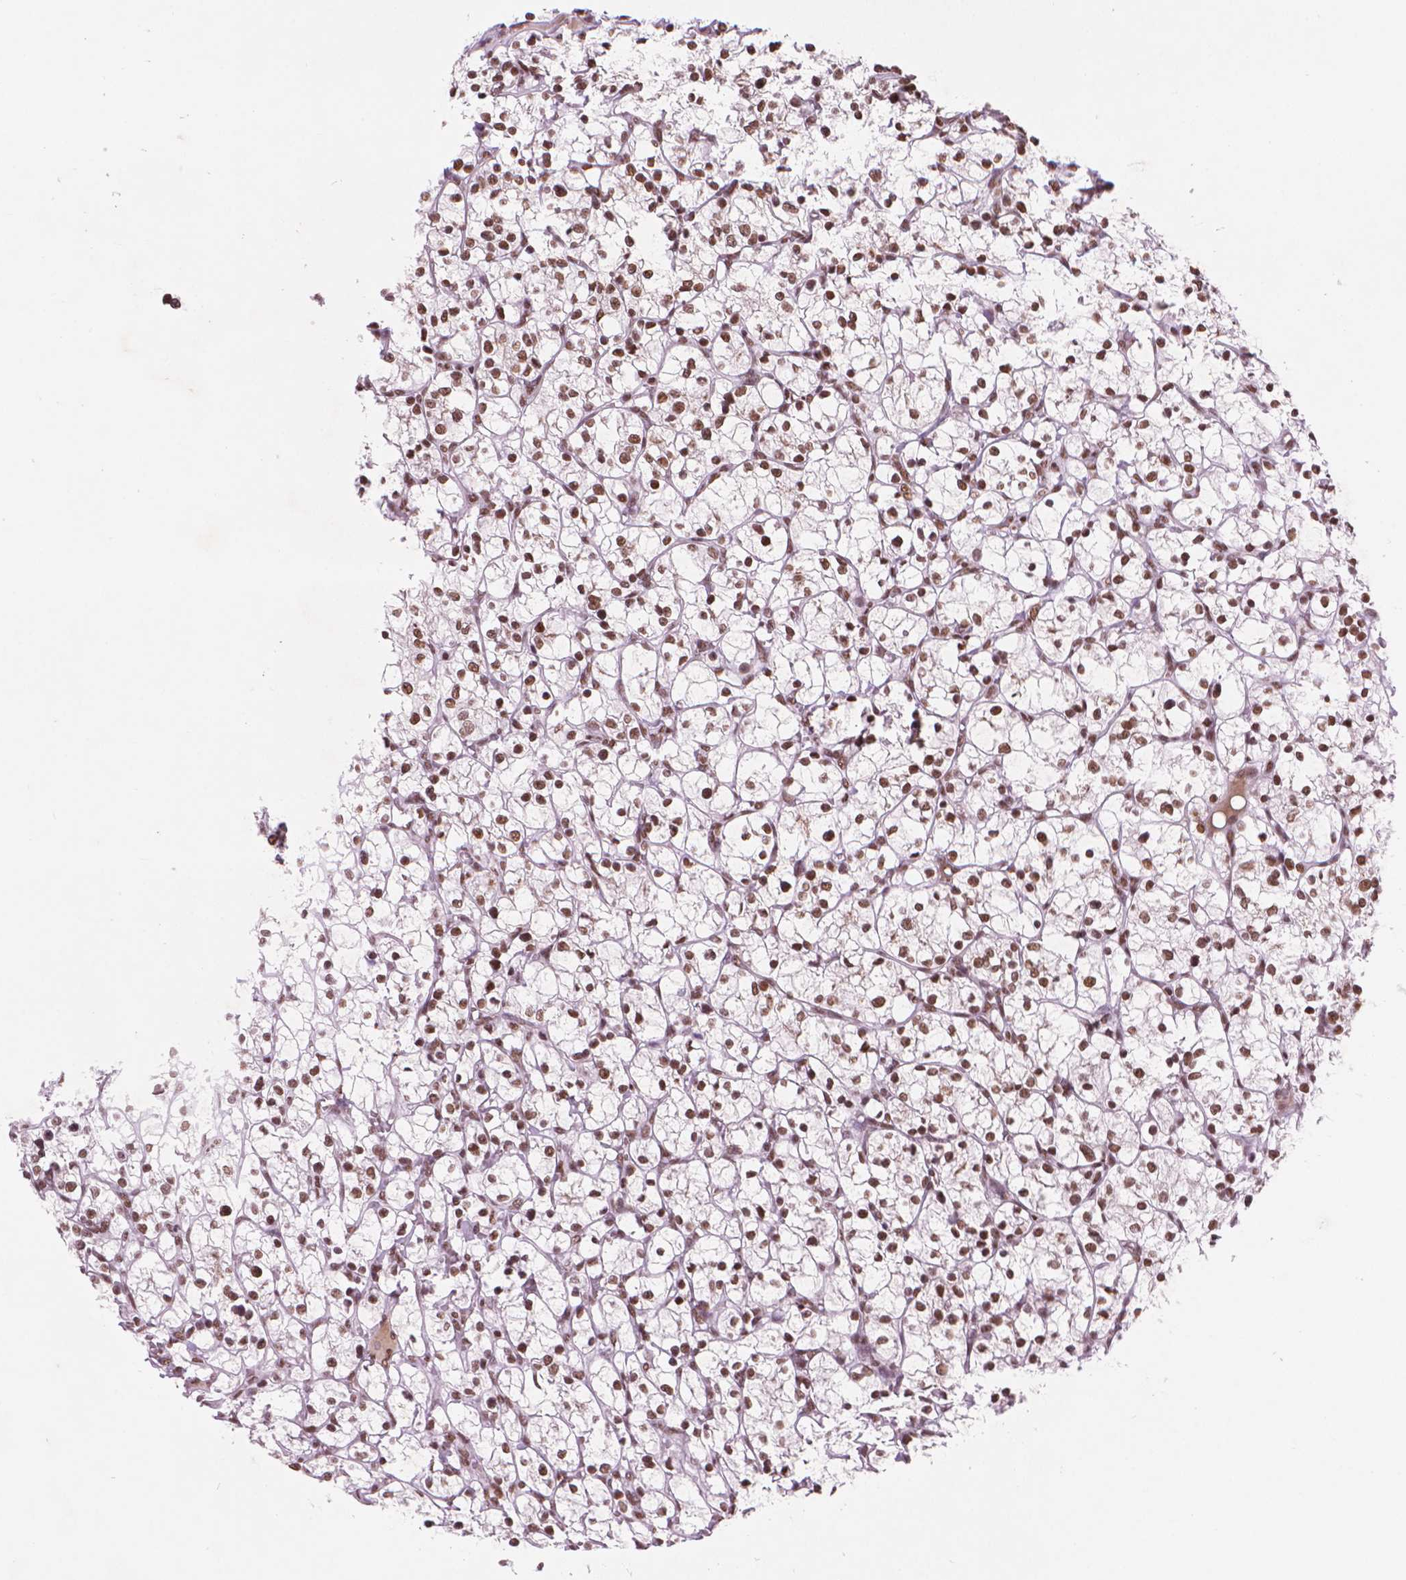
{"staining": {"intensity": "moderate", "quantity": "25%-75%", "location": "nuclear"}, "tissue": "renal cancer", "cell_type": "Tumor cells", "image_type": "cancer", "snomed": [{"axis": "morphology", "description": "Adenocarcinoma, NOS"}, {"axis": "topography", "description": "Kidney"}], "caption": "Renal adenocarcinoma stained with DAB immunohistochemistry (IHC) exhibits medium levels of moderate nuclear positivity in approximately 25%-75% of tumor cells.", "gene": "RPA4", "patient": {"sex": "female", "age": 64}}